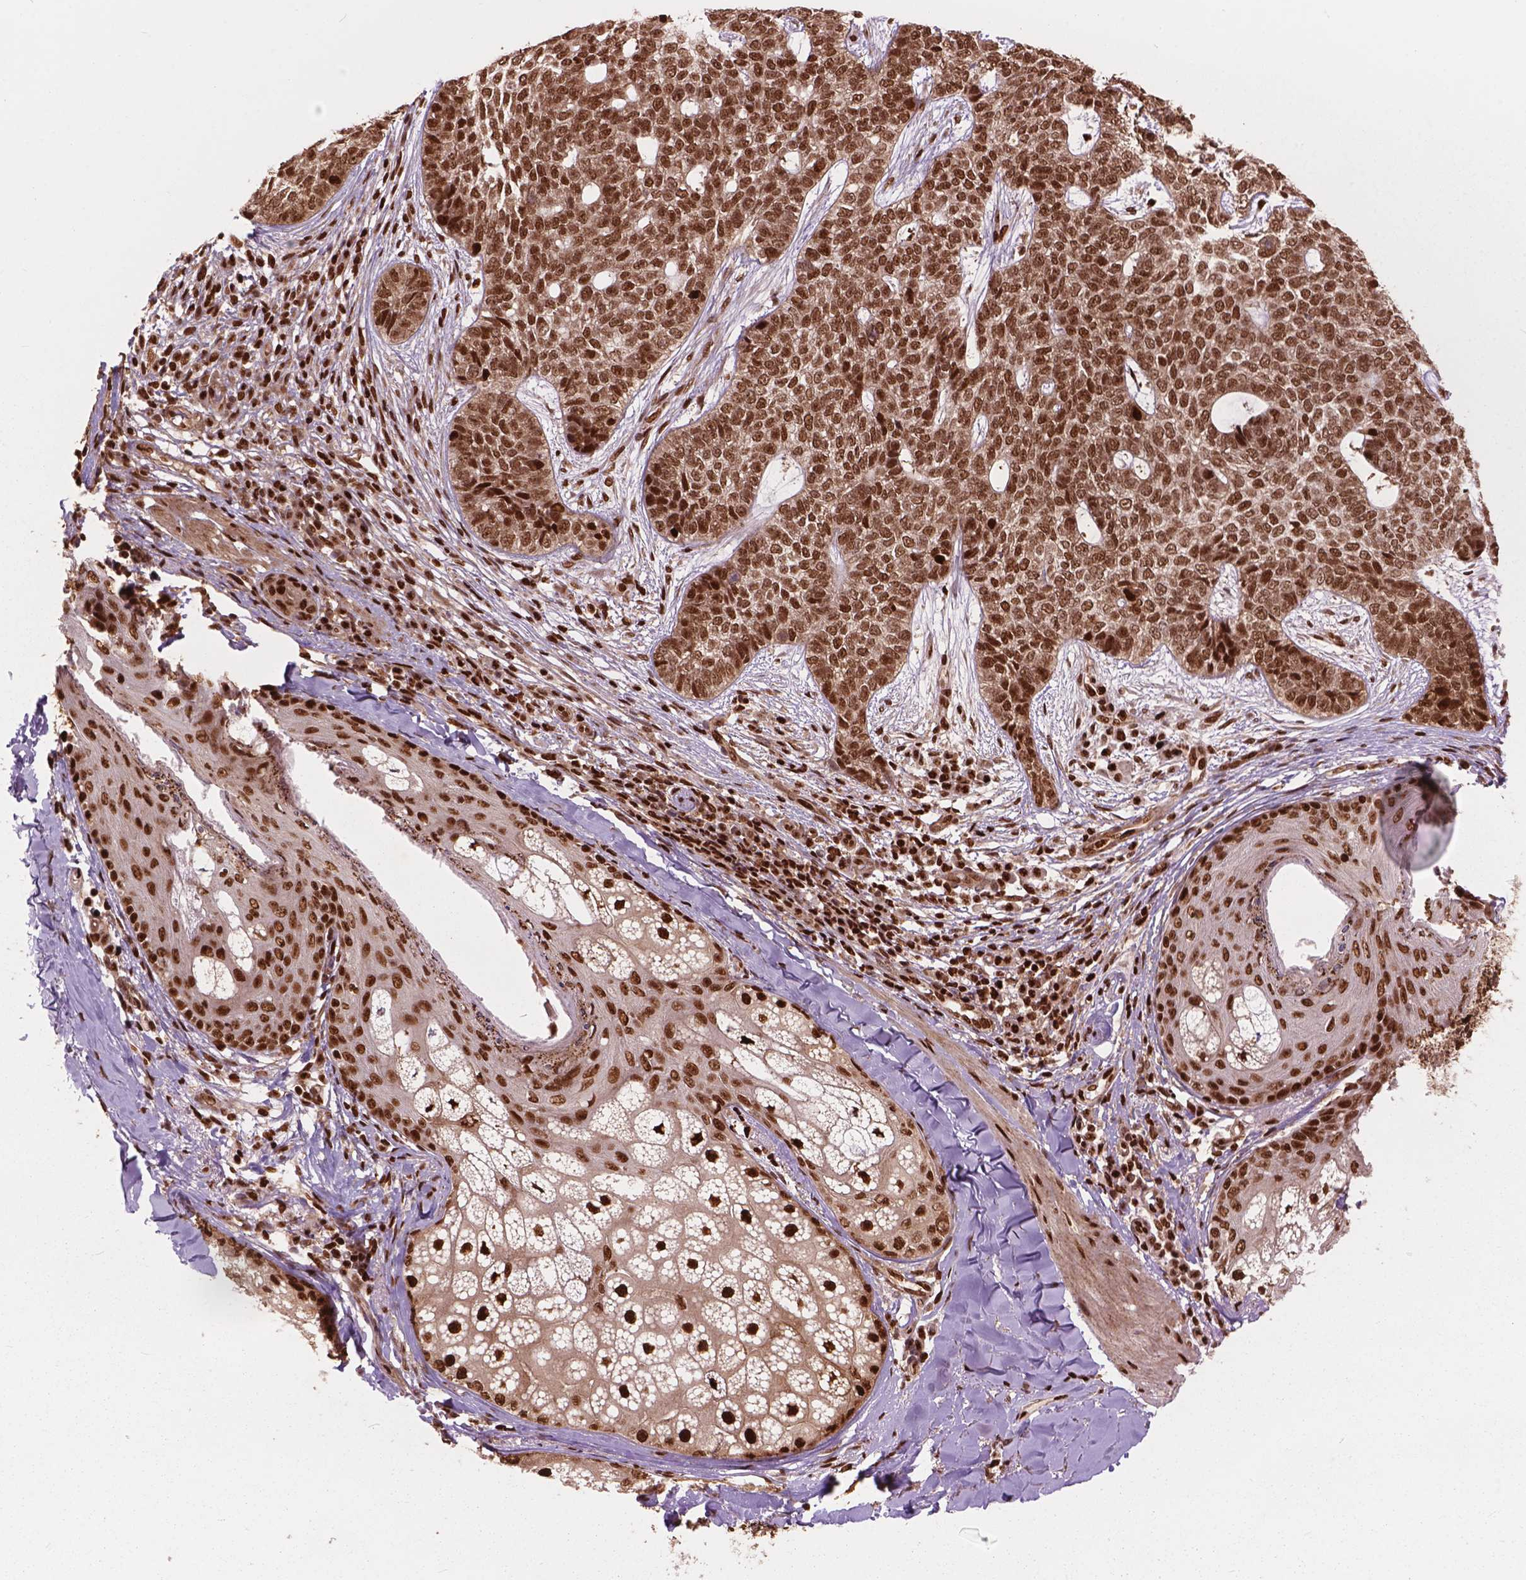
{"staining": {"intensity": "moderate", "quantity": ">75%", "location": "nuclear"}, "tissue": "skin cancer", "cell_type": "Tumor cells", "image_type": "cancer", "snomed": [{"axis": "morphology", "description": "Basal cell carcinoma"}, {"axis": "topography", "description": "Skin"}], "caption": "Approximately >75% of tumor cells in skin cancer (basal cell carcinoma) show moderate nuclear protein staining as visualized by brown immunohistochemical staining.", "gene": "ANP32B", "patient": {"sex": "female", "age": 69}}